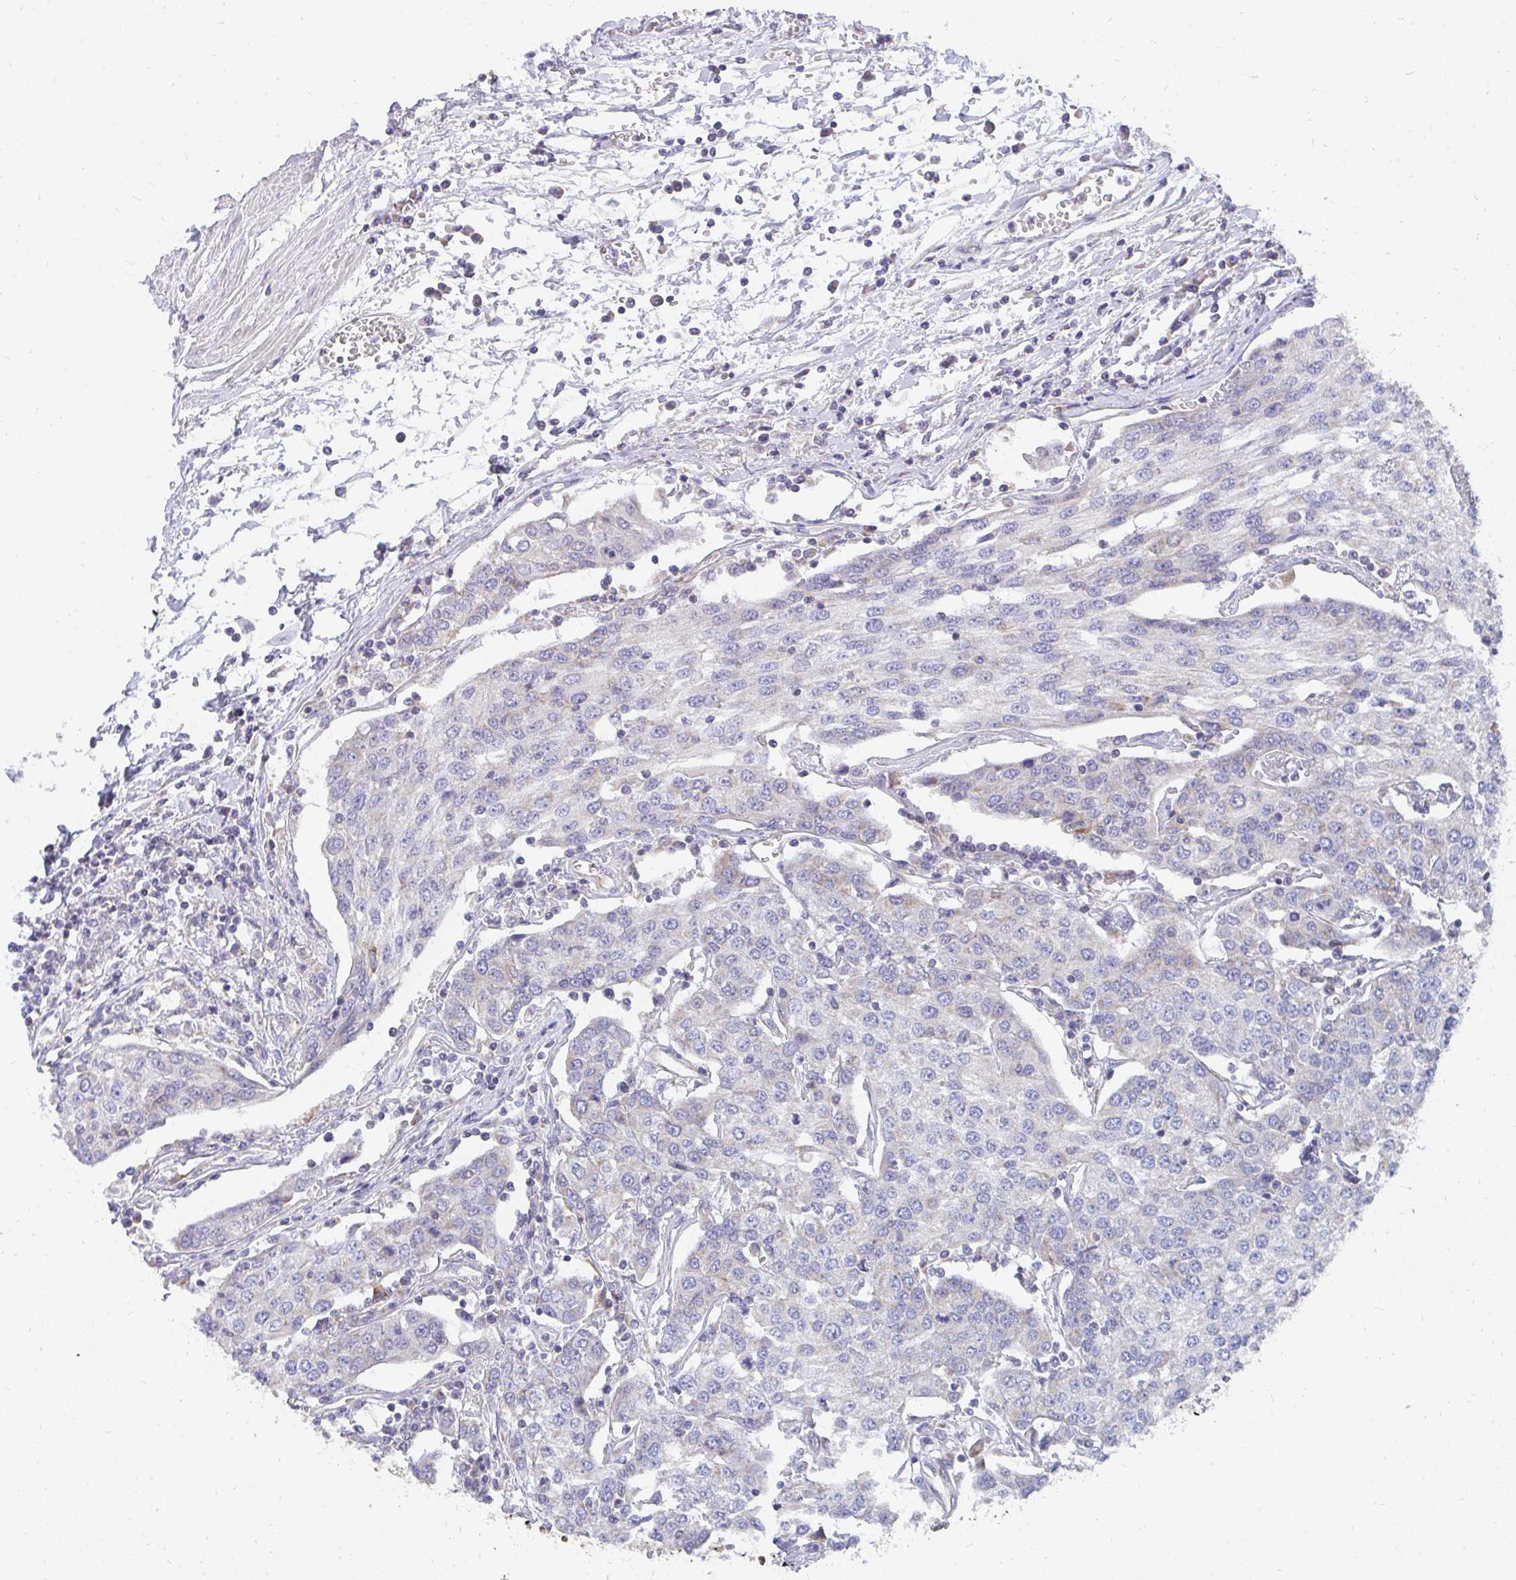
{"staining": {"intensity": "negative", "quantity": "none", "location": "none"}, "tissue": "urothelial cancer", "cell_type": "Tumor cells", "image_type": "cancer", "snomed": [{"axis": "morphology", "description": "Urothelial carcinoma, High grade"}, {"axis": "topography", "description": "Urinary bladder"}], "caption": "Immunohistochemistry photomicrograph of human urothelial cancer stained for a protein (brown), which displays no positivity in tumor cells.", "gene": "PC", "patient": {"sex": "female", "age": 85}}